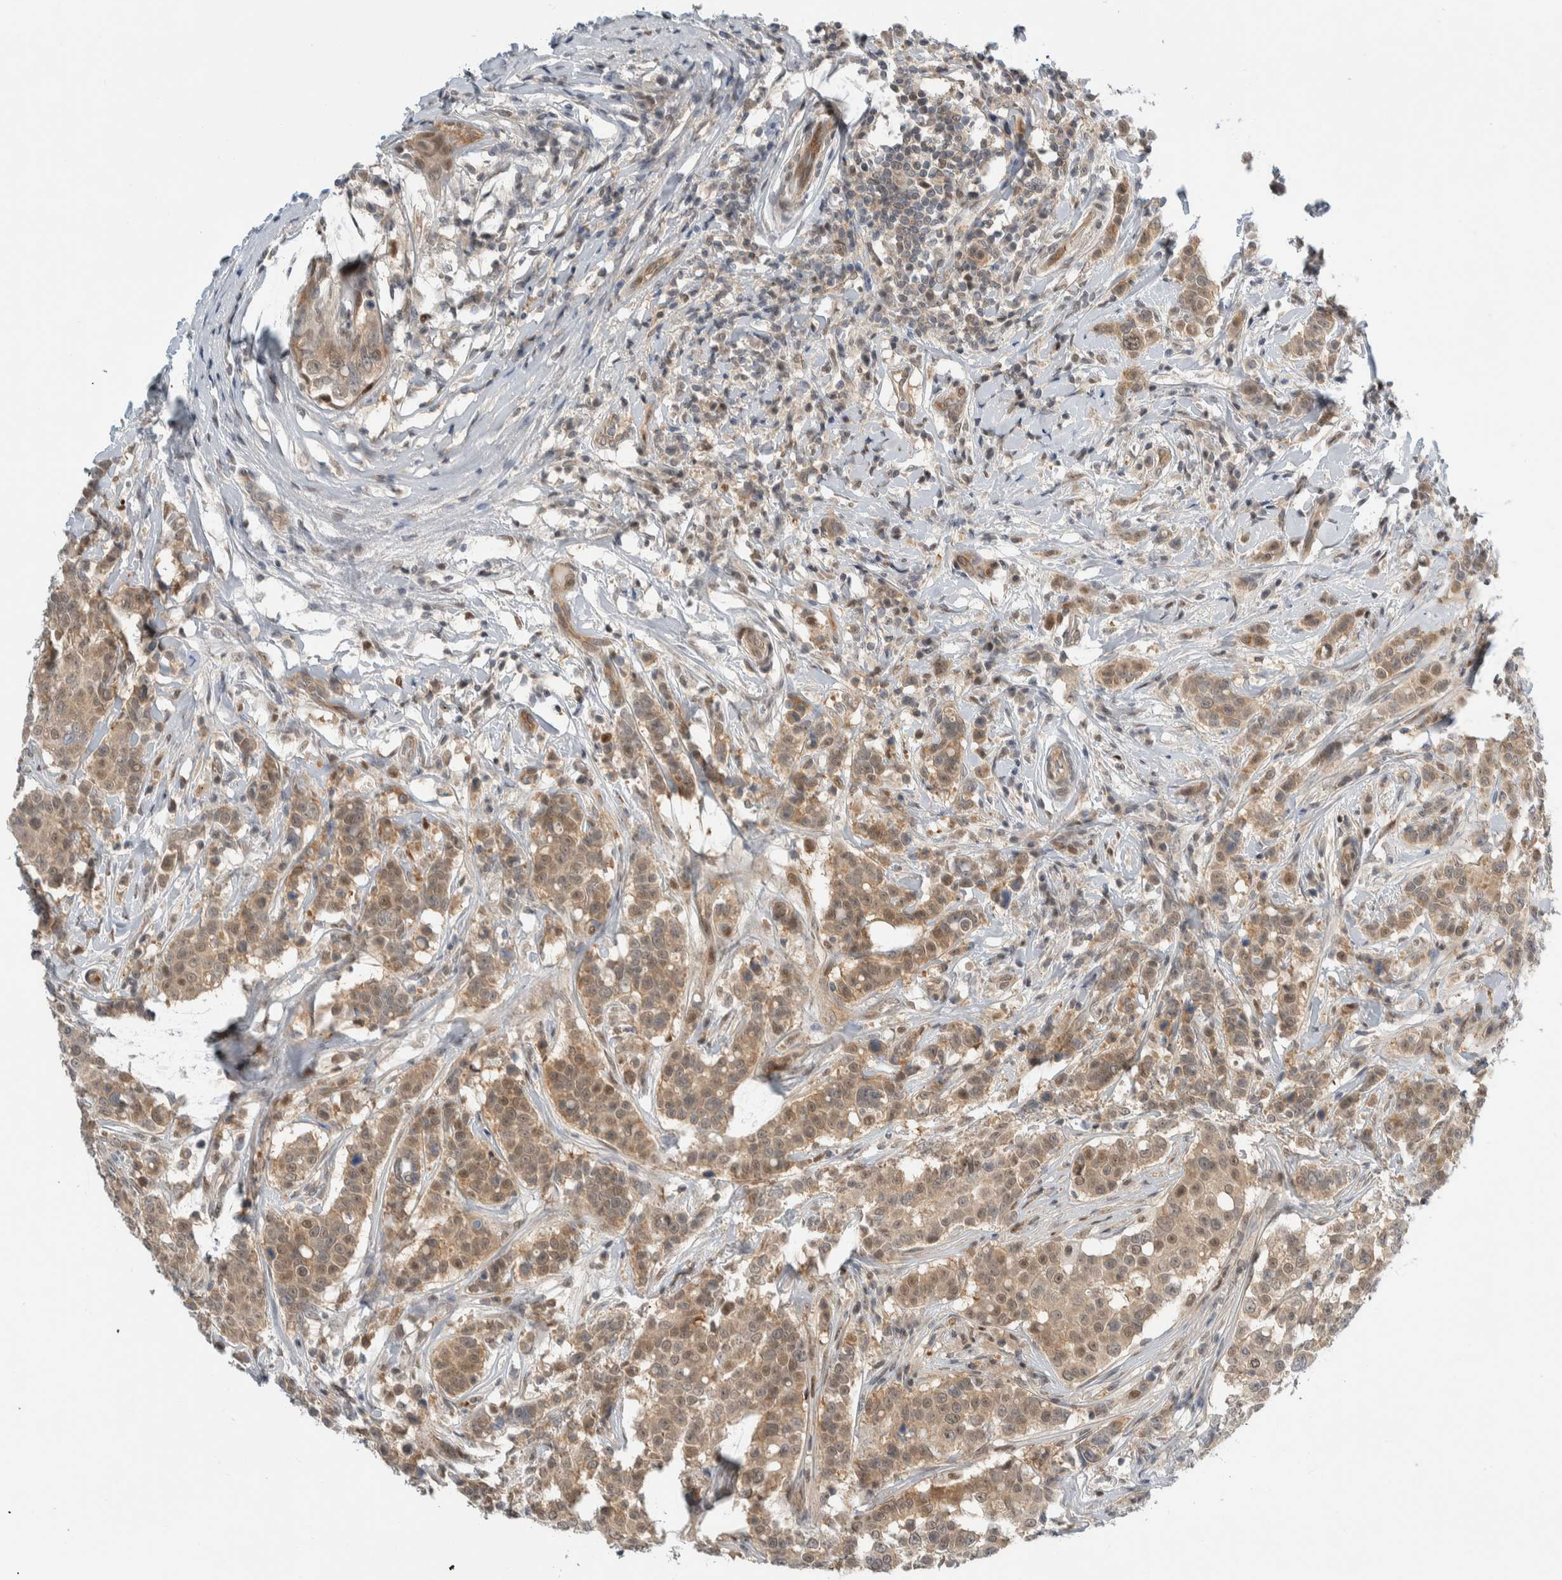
{"staining": {"intensity": "weak", "quantity": ">75%", "location": "cytoplasmic/membranous"}, "tissue": "breast cancer", "cell_type": "Tumor cells", "image_type": "cancer", "snomed": [{"axis": "morphology", "description": "Duct carcinoma"}, {"axis": "topography", "description": "Breast"}], "caption": "Protein expression analysis of breast cancer reveals weak cytoplasmic/membranous positivity in about >75% of tumor cells.", "gene": "NCR3LG1", "patient": {"sex": "female", "age": 27}}